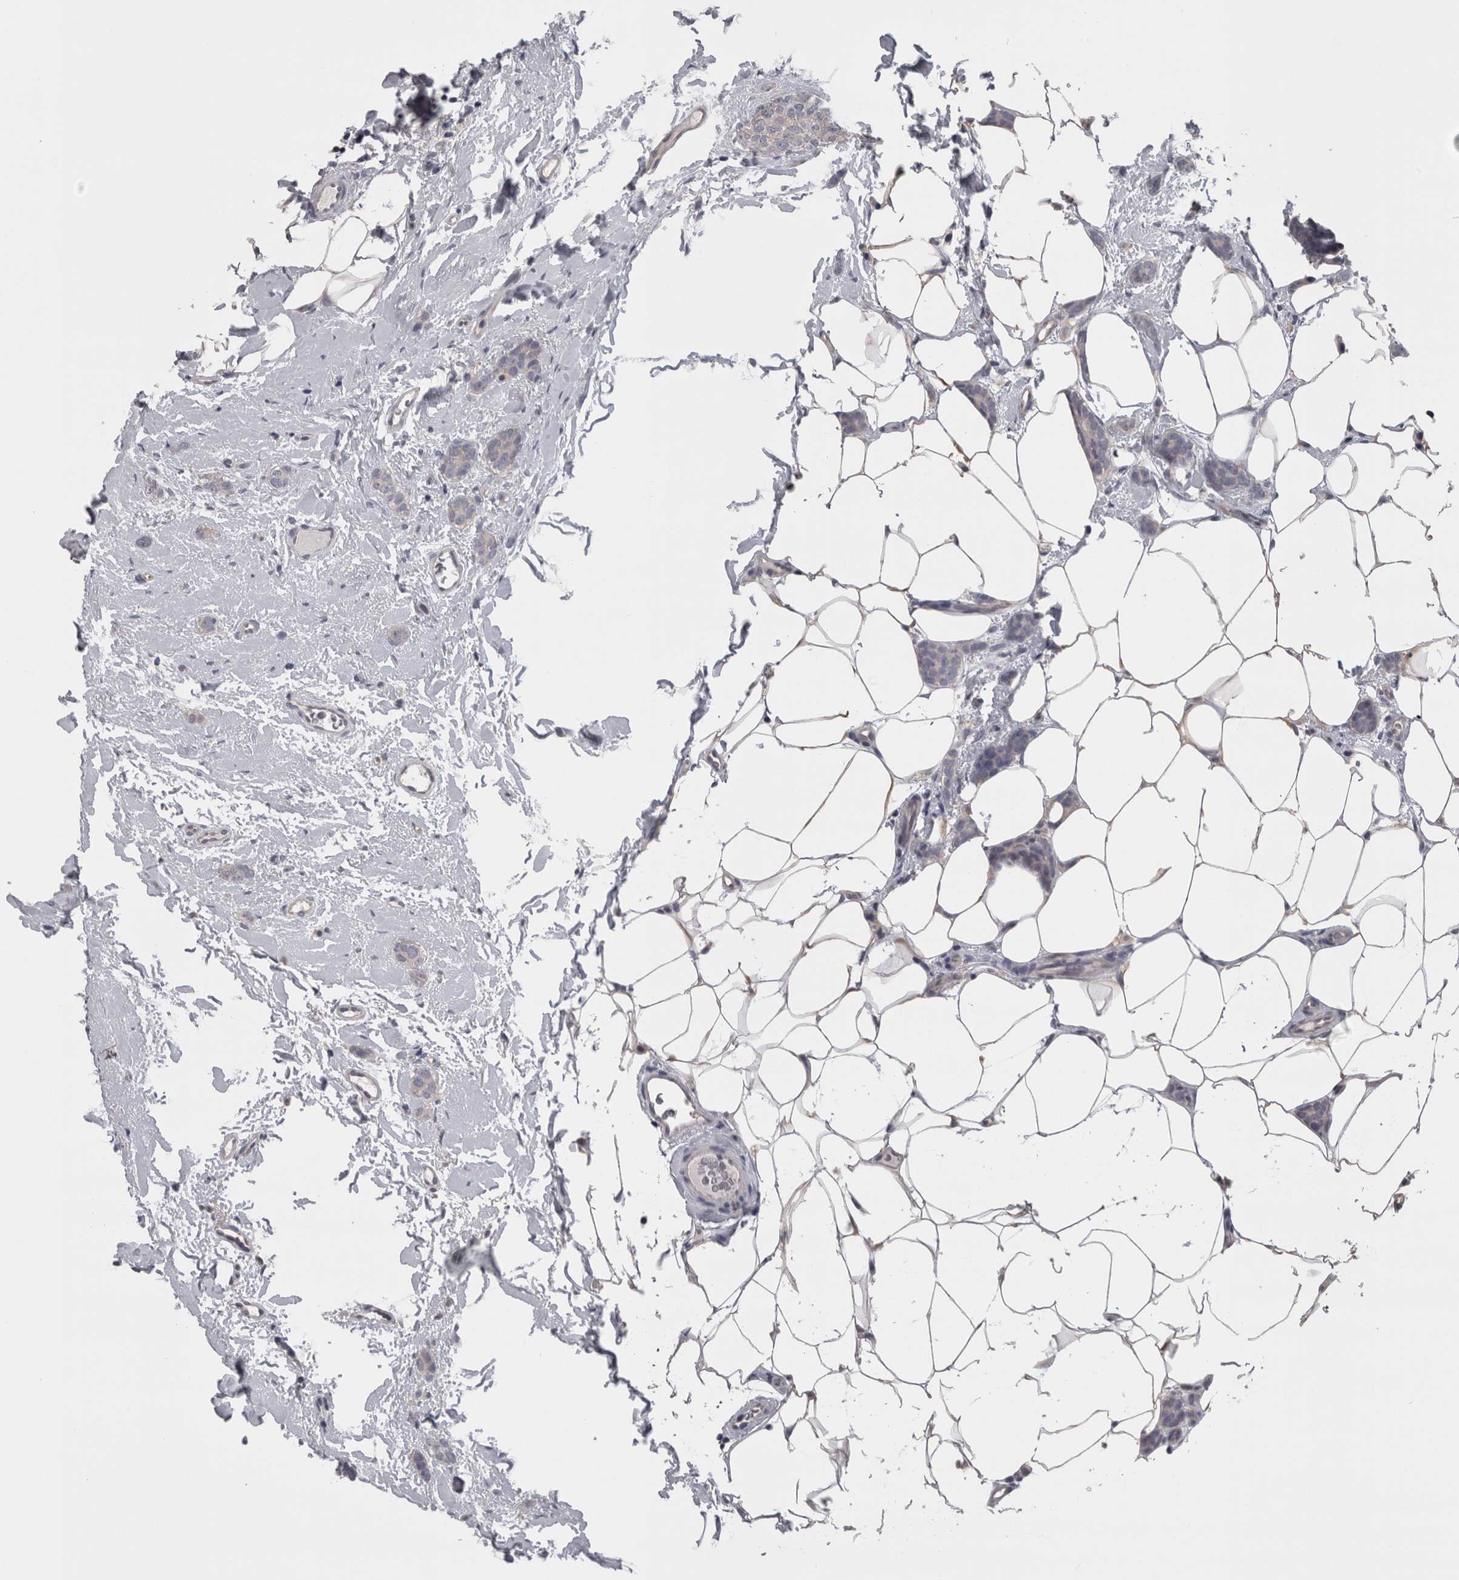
{"staining": {"intensity": "negative", "quantity": "none", "location": "none"}, "tissue": "breast cancer", "cell_type": "Tumor cells", "image_type": "cancer", "snomed": [{"axis": "morphology", "description": "Lobular carcinoma"}, {"axis": "topography", "description": "Skin"}, {"axis": "topography", "description": "Breast"}], "caption": "A high-resolution image shows IHC staining of breast lobular carcinoma, which demonstrates no significant positivity in tumor cells. (IHC, brightfield microscopy, high magnification).", "gene": "LYZL6", "patient": {"sex": "female", "age": 46}}